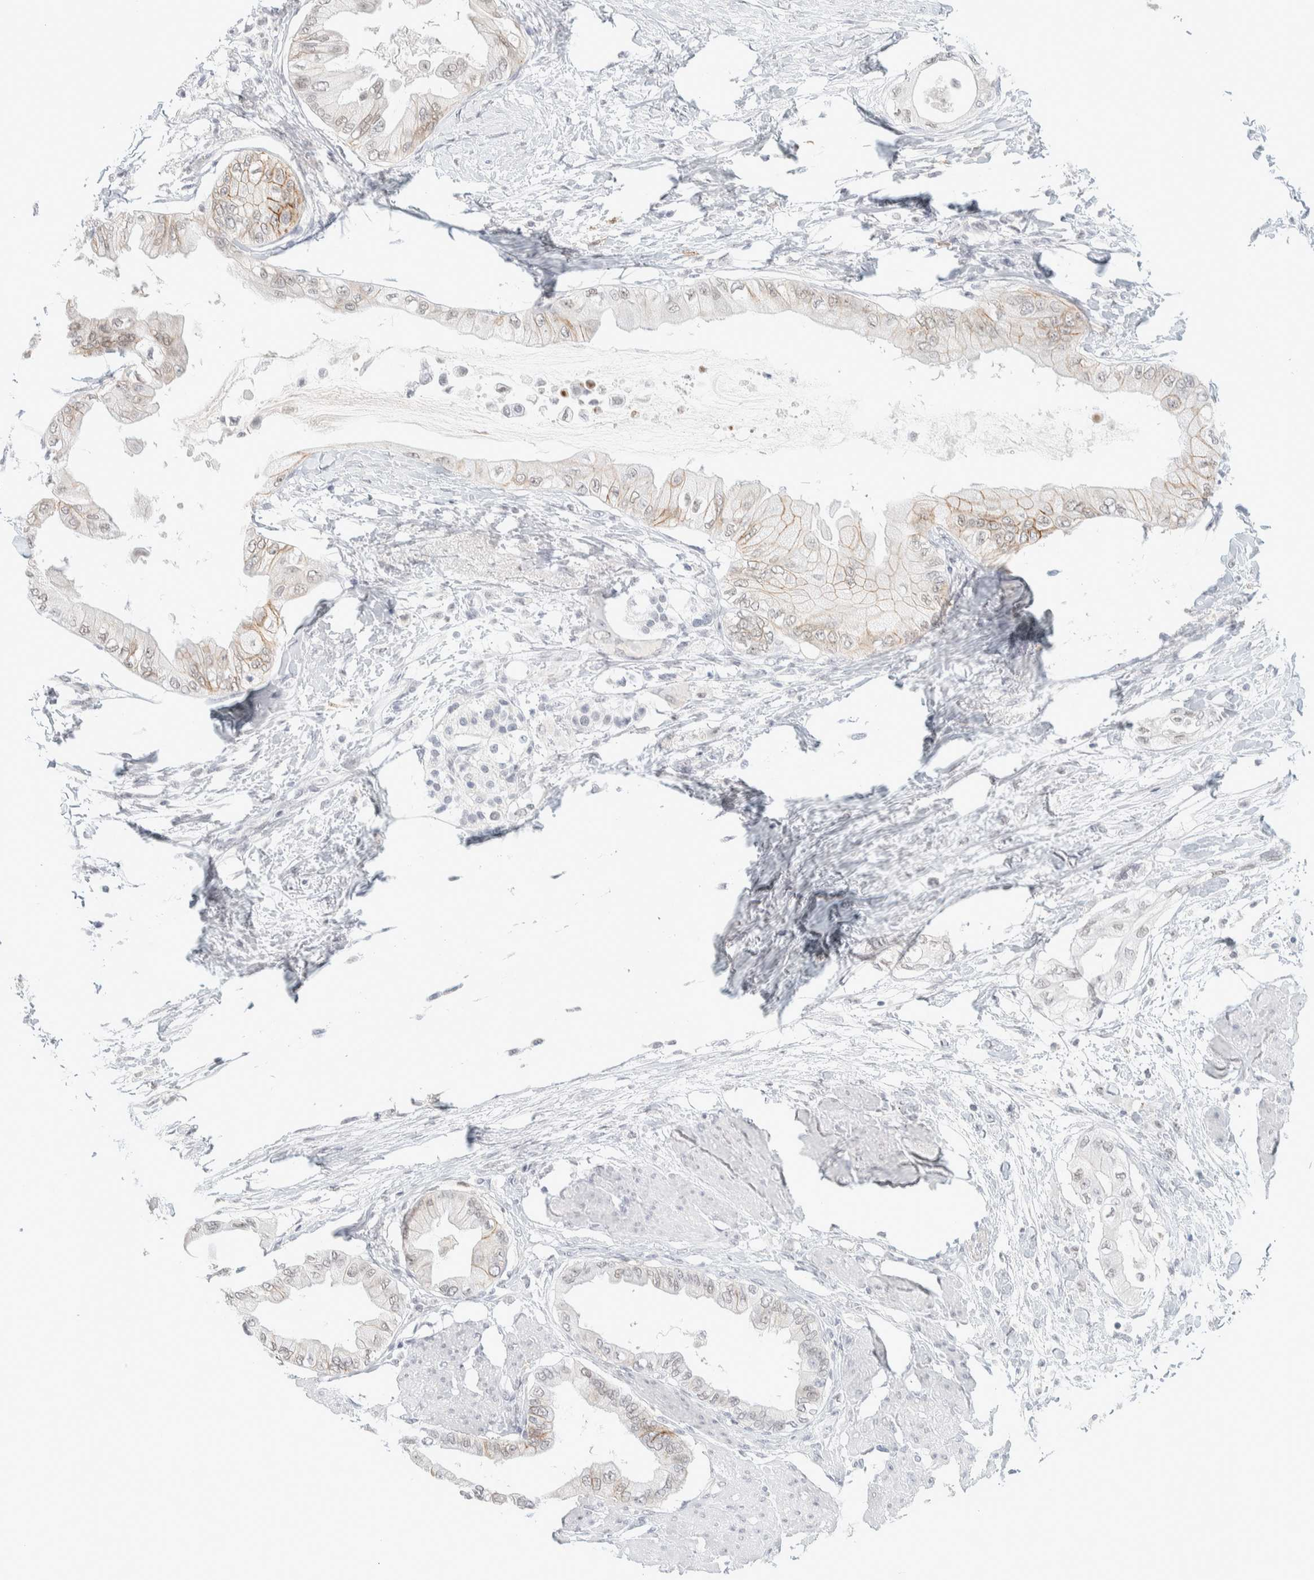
{"staining": {"intensity": "weak", "quantity": "<25%", "location": "cytoplasmic/membranous"}, "tissue": "pancreatic cancer", "cell_type": "Tumor cells", "image_type": "cancer", "snomed": [{"axis": "morphology", "description": "Normal tissue, NOS"}, {"axis": "morphology", "description": "Adenocarcinoma, NOS"}, {"axis": "topography", "description": "Pancreas"}, {"axis": "topography", "description": "Duodenum"}], "caption": "Immunohistochemical staining of adenocarcinoma (pancreatic) exhibits no significant staining in tumor cells.", "gene": "CDH17", "patient": {"sex": "female", "age": 60}}